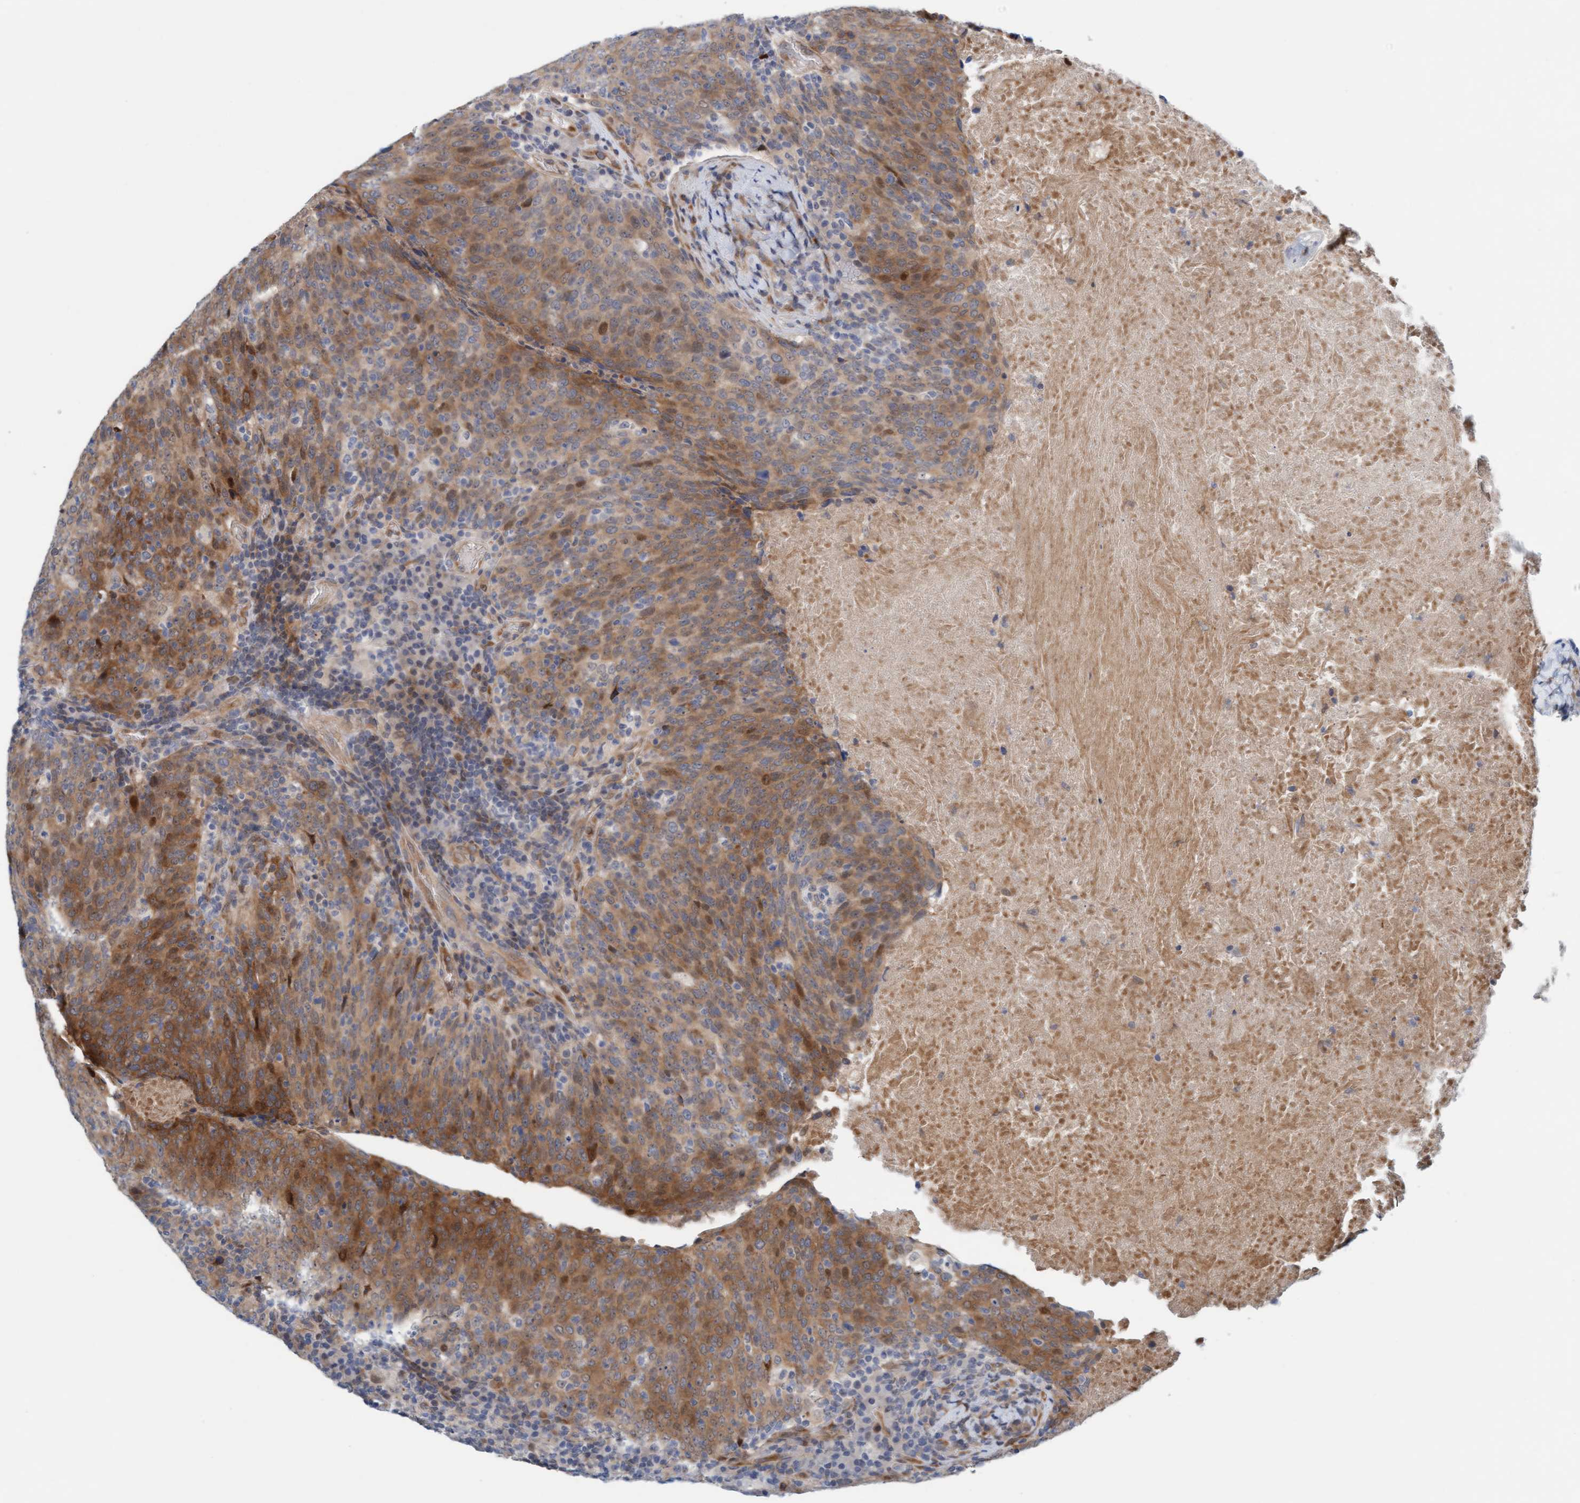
{"staining": {"intensity": "strong", "quantity": ">75%", "location": "cytoplasmic/membranous,nuclear"}, "tissue": "head and neck cancer", "cell_type": "Tumor cells", "image_type": "cancer", "snomed": [{"axis": "morphology", "description": "Squamous cell carcinoma, NOS"}, {"axis": "morphology", "description": "Squamous cell carcinoma, metastatic, NOS"}, {"axis": "topography", "description": "Lymph node"}, {"axis": "topography", "description": "Head-Neck"}], "caption": "This histopathology image exhibits IHC staining of human head and neck cancer, with high strong cytoplasmic/membranous and nuclear positivity in approximately >75% of tumor cells.", "gene": "EIF4EBP1", "patient": {"sex": "male", "age": 62}}